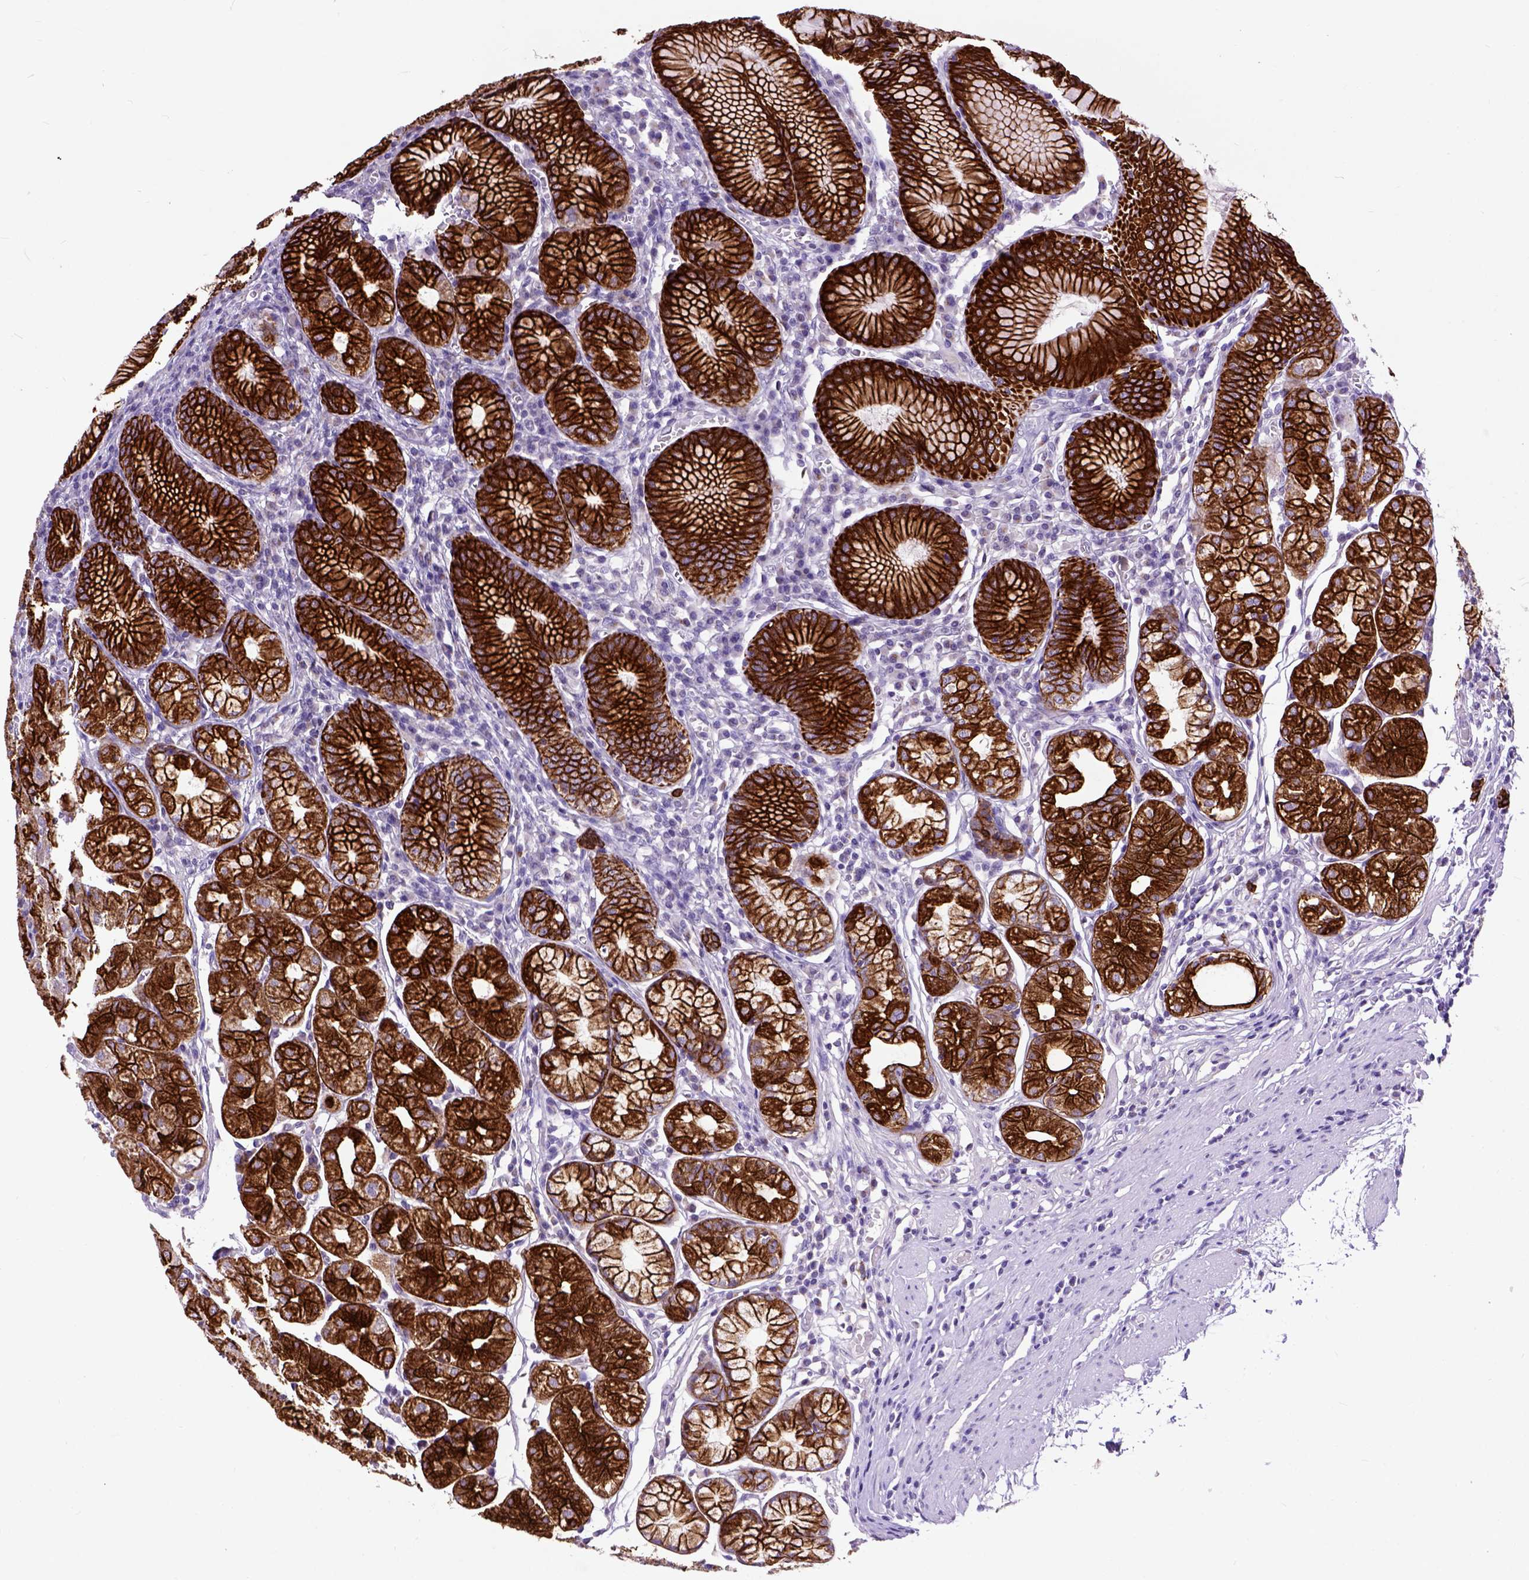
{"staining": {"intensity": "strong", "quantity": ">75%", "location": "cytoplasmic/membranous"}, "tissue": "stomach", "cell_type": "Glandular cells", "image_type": "normal", "snomed": [{"axis": "morphology", "description": "Normal tissue, NOS"}, {"axis": "topography", "description": "Stomach"}], "caption": "A brown stain highlights strong cytoplasmic/membranous positivity of a protein in glandular cells of unremarkable stomach.", "gene": "RAB25", "patient": {"sex": "male", "age": 55}}